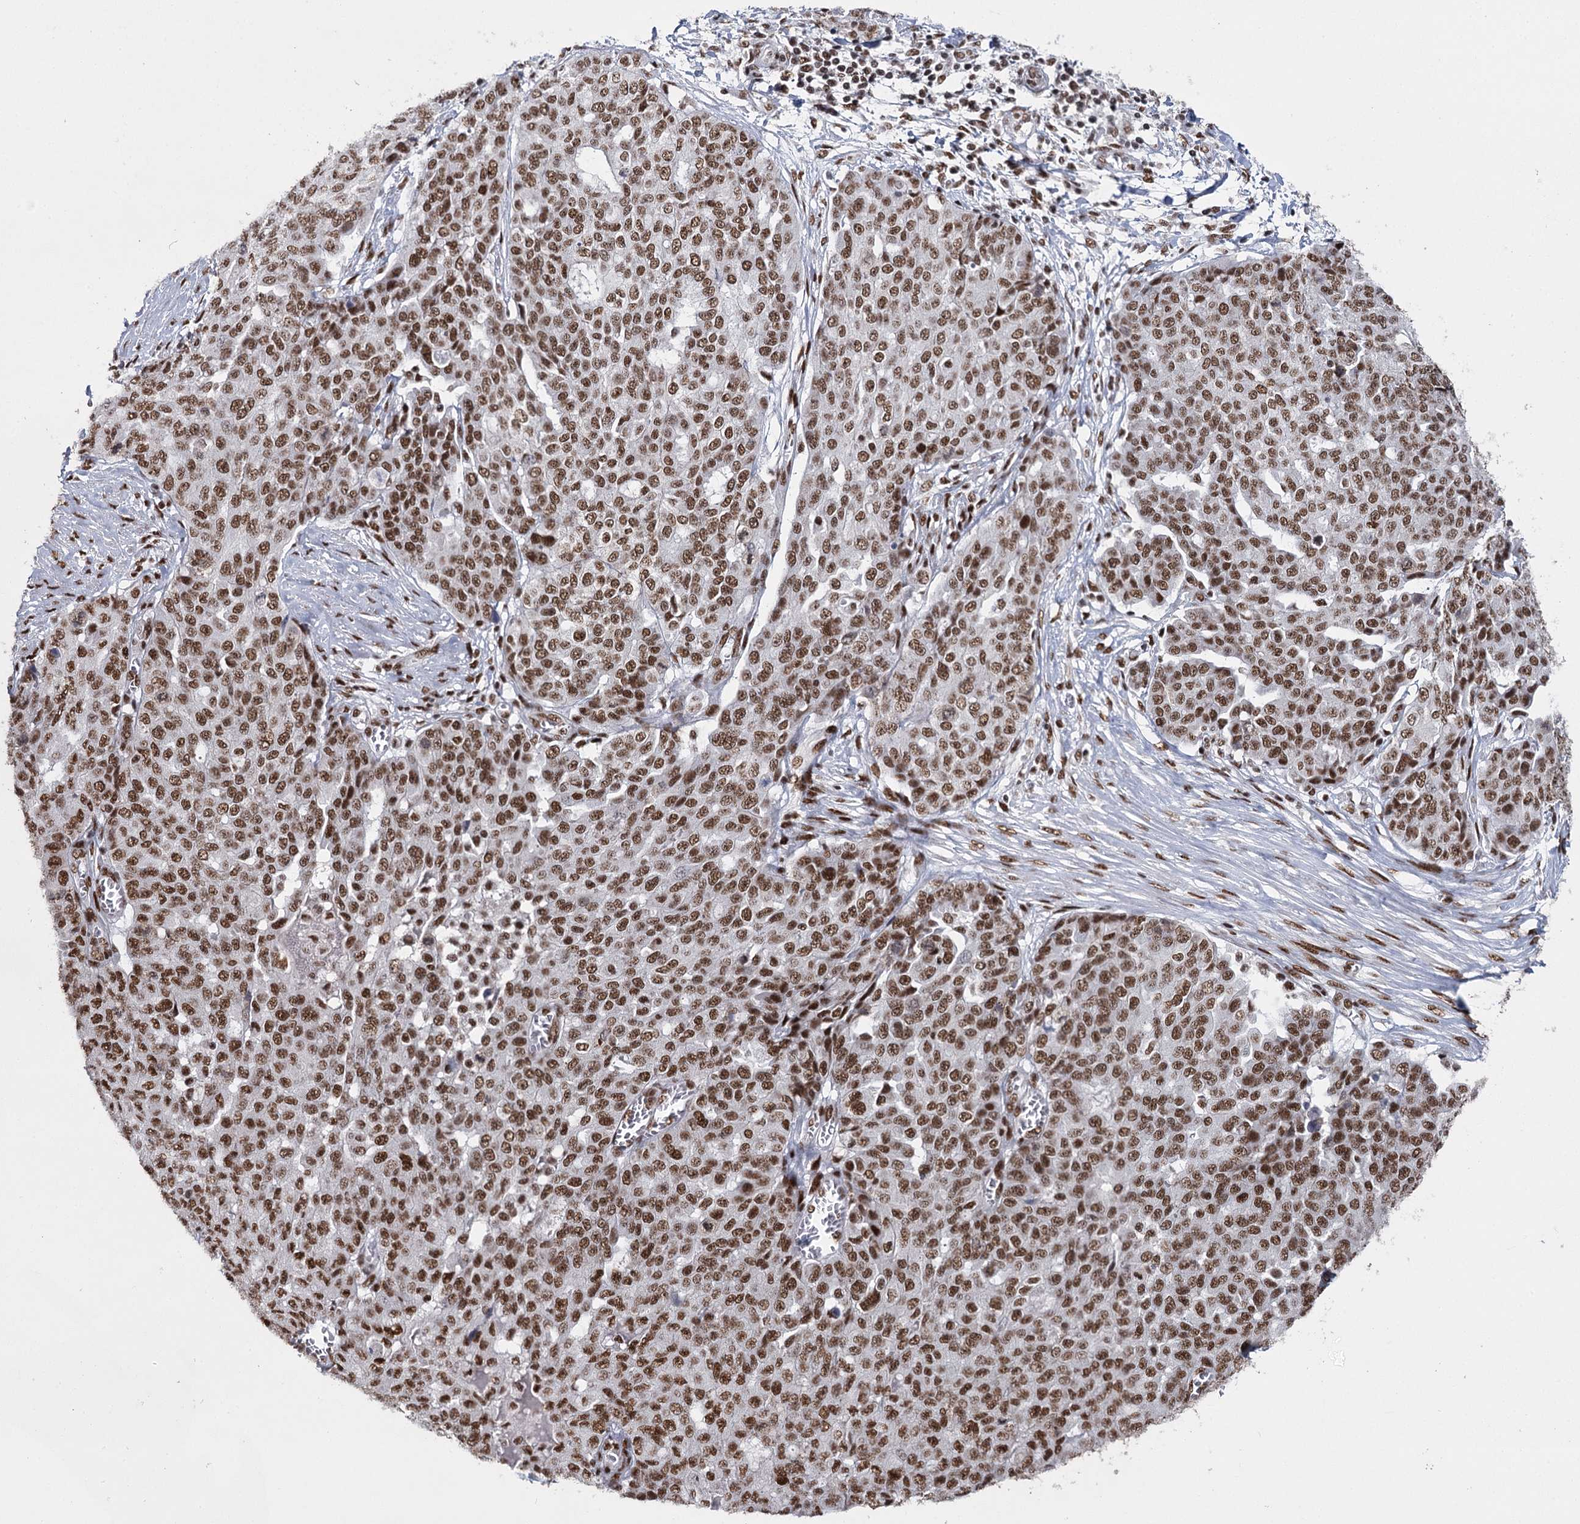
{"staining": {"intensity": "moderate", "quantity": ">75%", "location": "nuclear"}, "tissue": "ovarian cancer", "cell_type": "Tumor cells", "image_type": "cancer", "snomed": [{"axis": "morphology", "description": "Cystadenocarcinoma, serous, NOS"}, {"axis": "topography", "description": "Soft tissue"}, {"axis": "topography", "description": "Ovary"}], "caption": "Serous cystadenocarcinoma (ovarian) stained for a protein (brown) reveals moderate nuclear positive positivity in about >75% of tumor cells.", "gene": "SCAF8", "patient": {"sex": "female", "age": 57}}